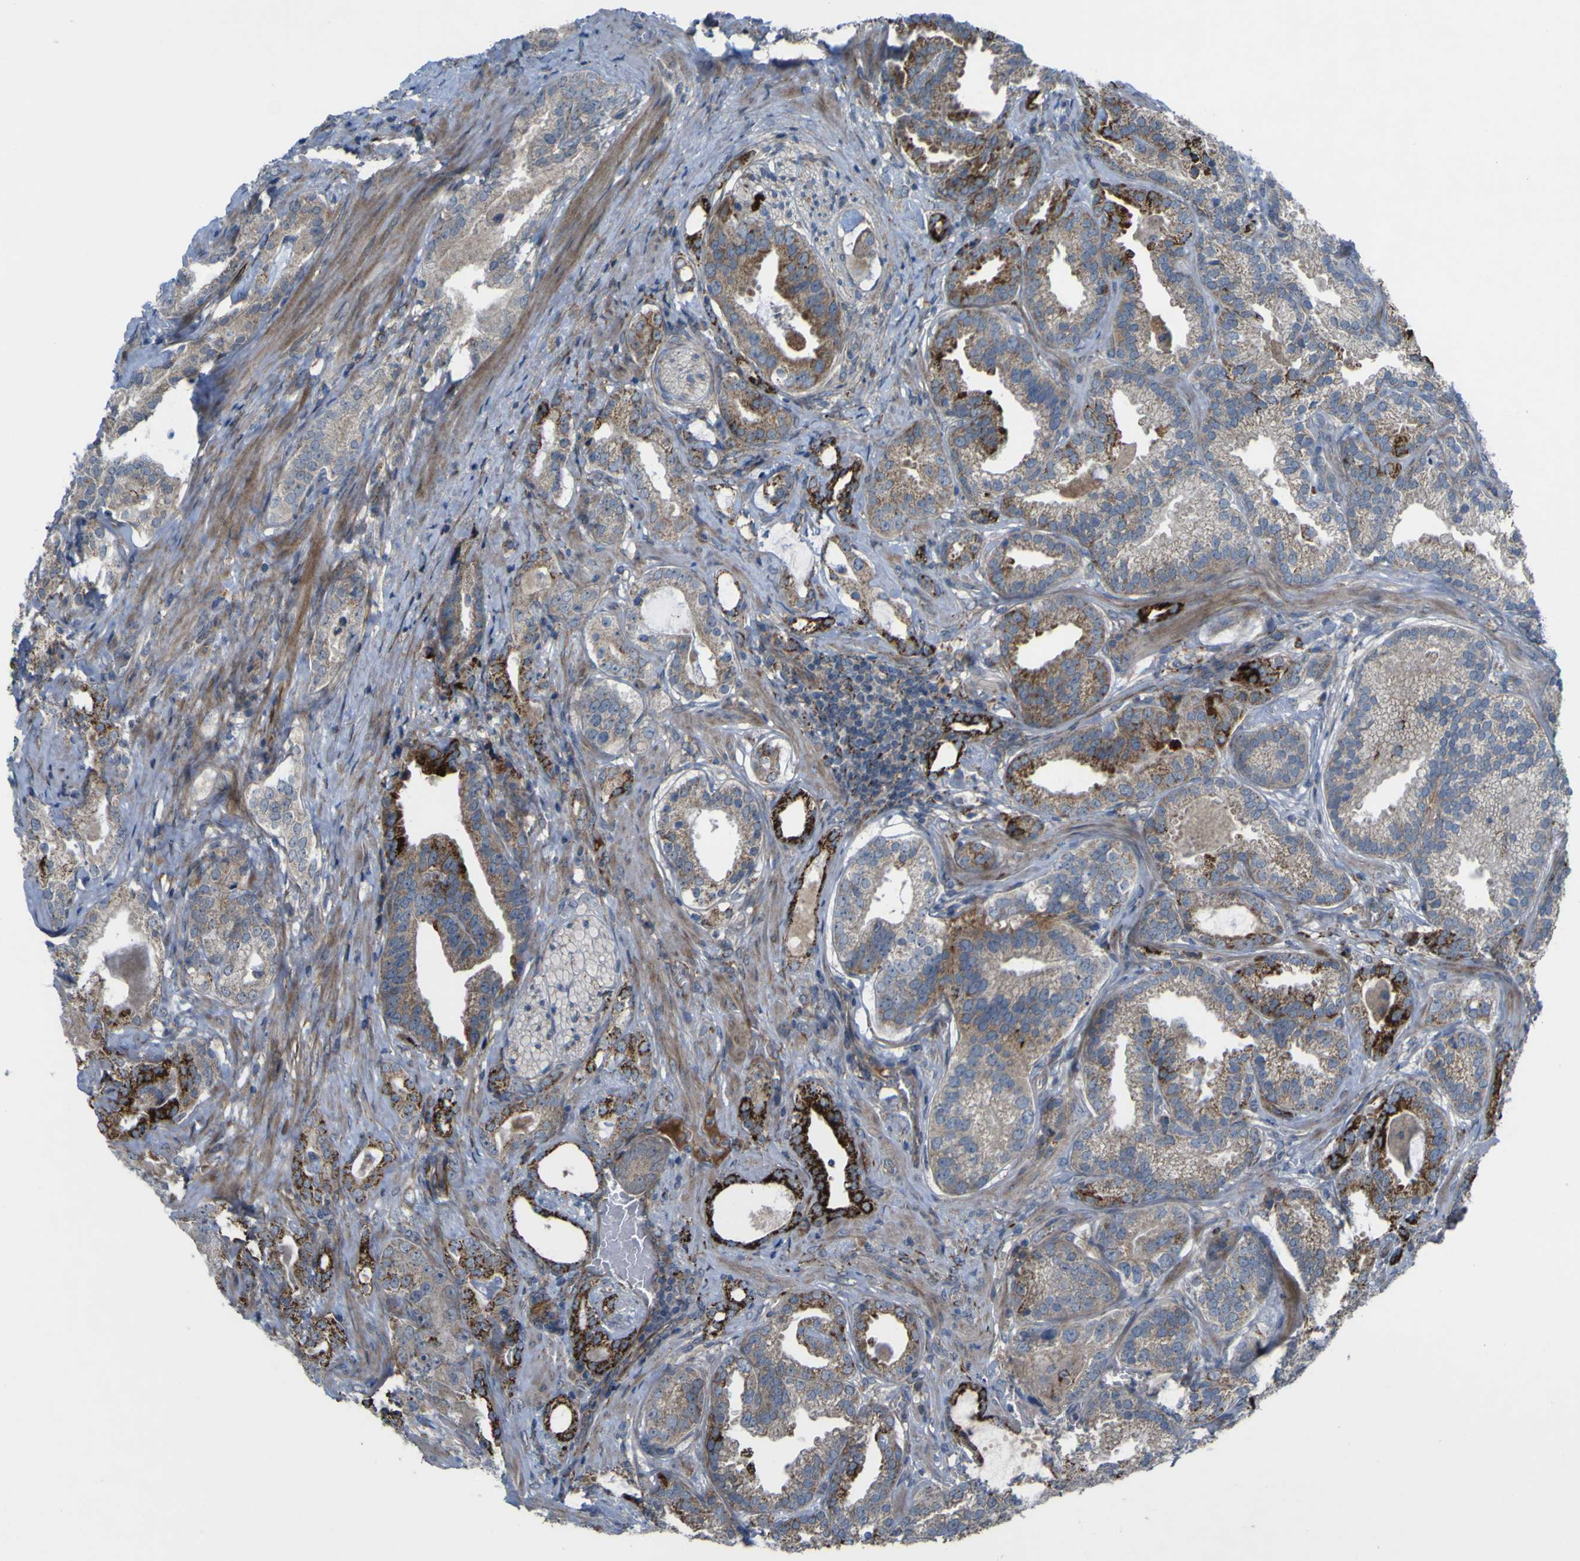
{"staining": {"intensity": "strong", "quantity": "<25%", "location": "cytoplasmic/membranous"}, "tissue": "prostate cancer", "cell_type": "Tumor cells", "image_type": "cancer", "snomed": [{"axis": "morphology", "description": "Adenocarcinoma, Low grade"}, {"axis": "topography", "description": "Prostate"}], "caption": "A histopathology image showing strong cytoplasmic/membranous staining in about <25% of tumor cells in low-grade adenocarcinoma (prostate), as visualized by brown immunohistochemical staining.", "gene": "GPLD1", "patient": {"sex": "male", "age": 59}}